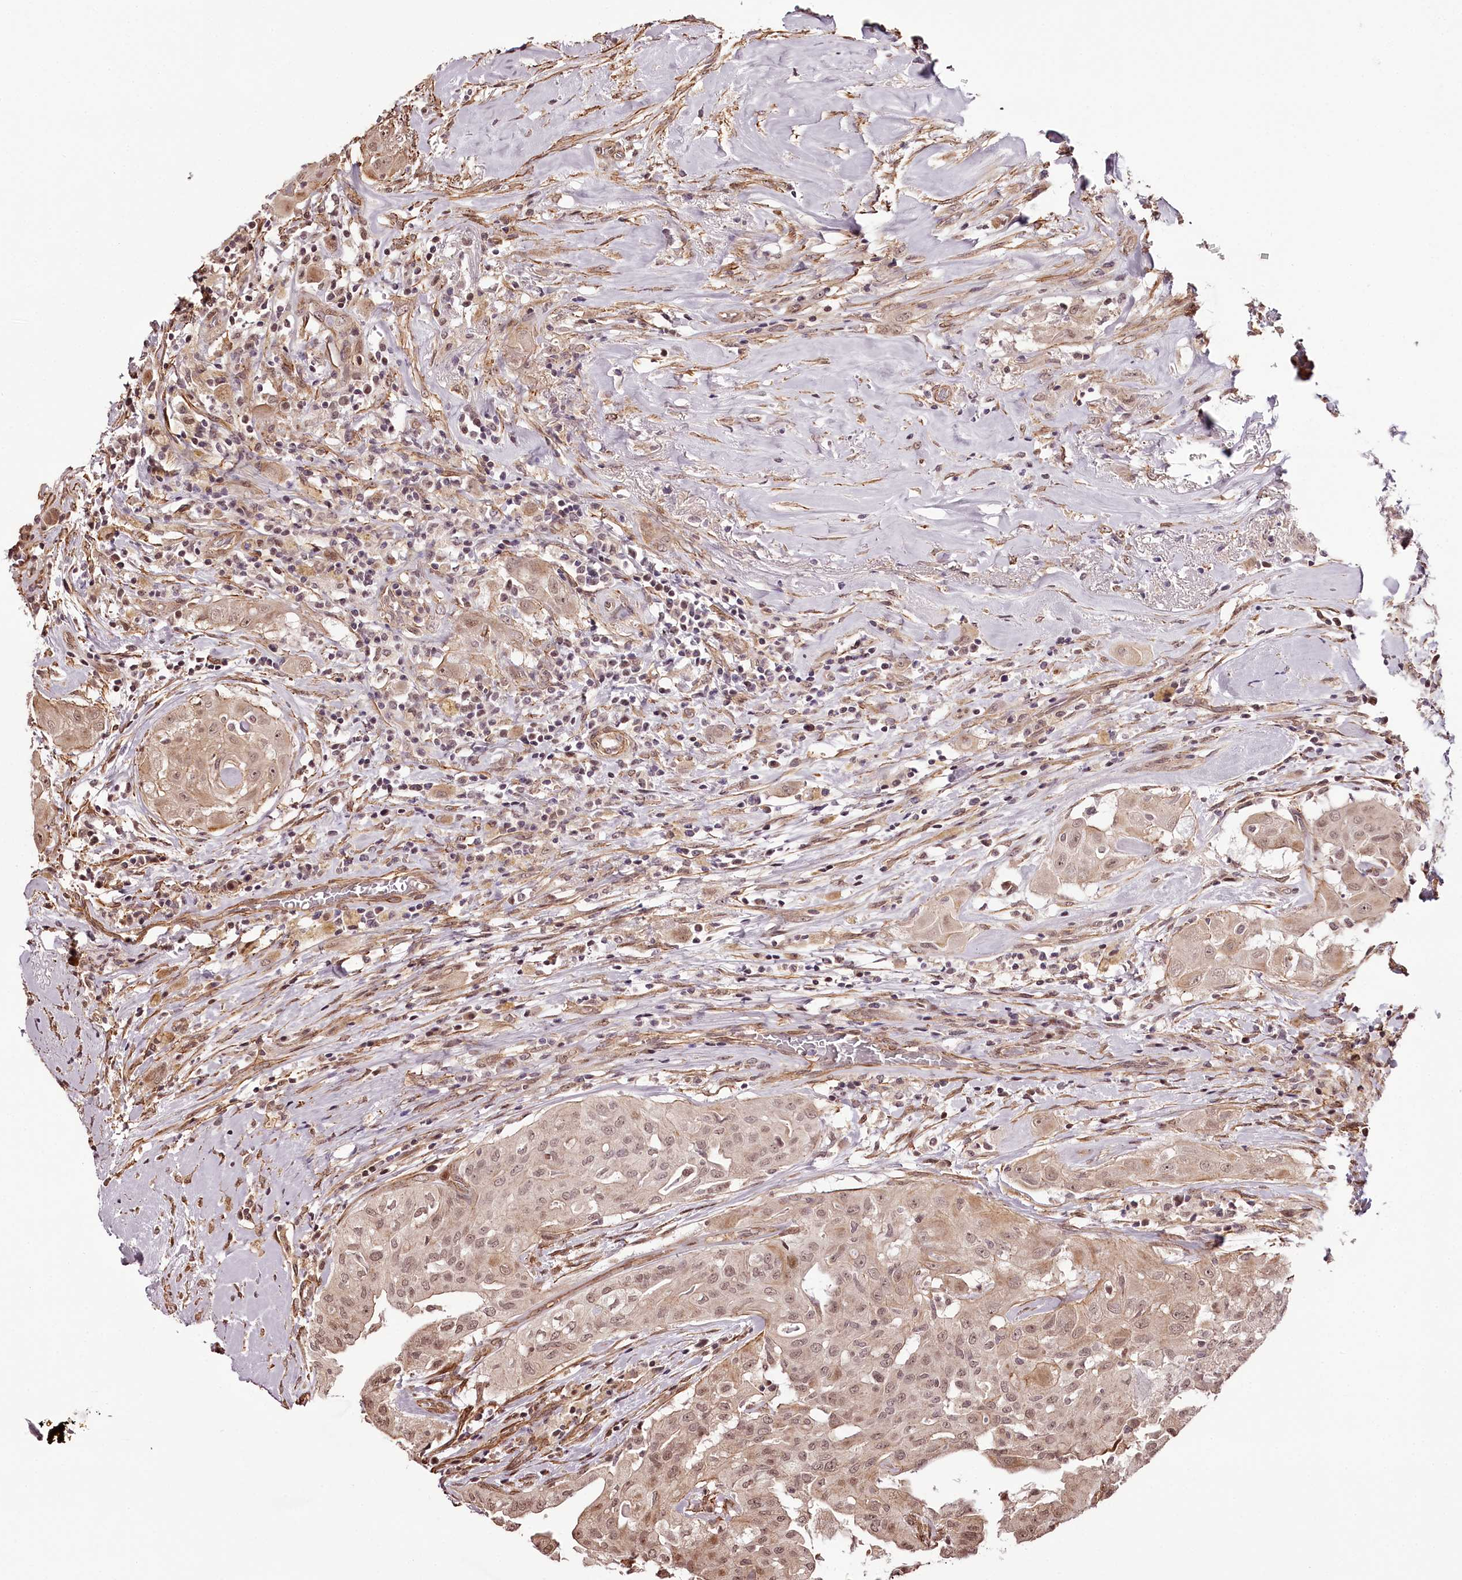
{"staining": {"intensity": "moderate", "quantity": ">75%", "location": "cytoplasmic/membranous,nuclear"}, "tissue": "thyroid cancer", "cell_type": "Tumor cells", "image_type": "cancer", "snomed": [{"axis": "morphology", "description": "Papillary adenocarcinoma, NOS"}, {"axis": "topography", "description": "Thyroid gland"}], "caption": "A micrograph showing moderate cytoplasmic/membranous and nuclear positivity in approximately >75% of tumor cells in thyroid cancer (papillary adenocarcinoma), as visualized by brown immunohistochemical staining.", "gene": "TTC33", "patient": {"sex": "female", "age": 59}}